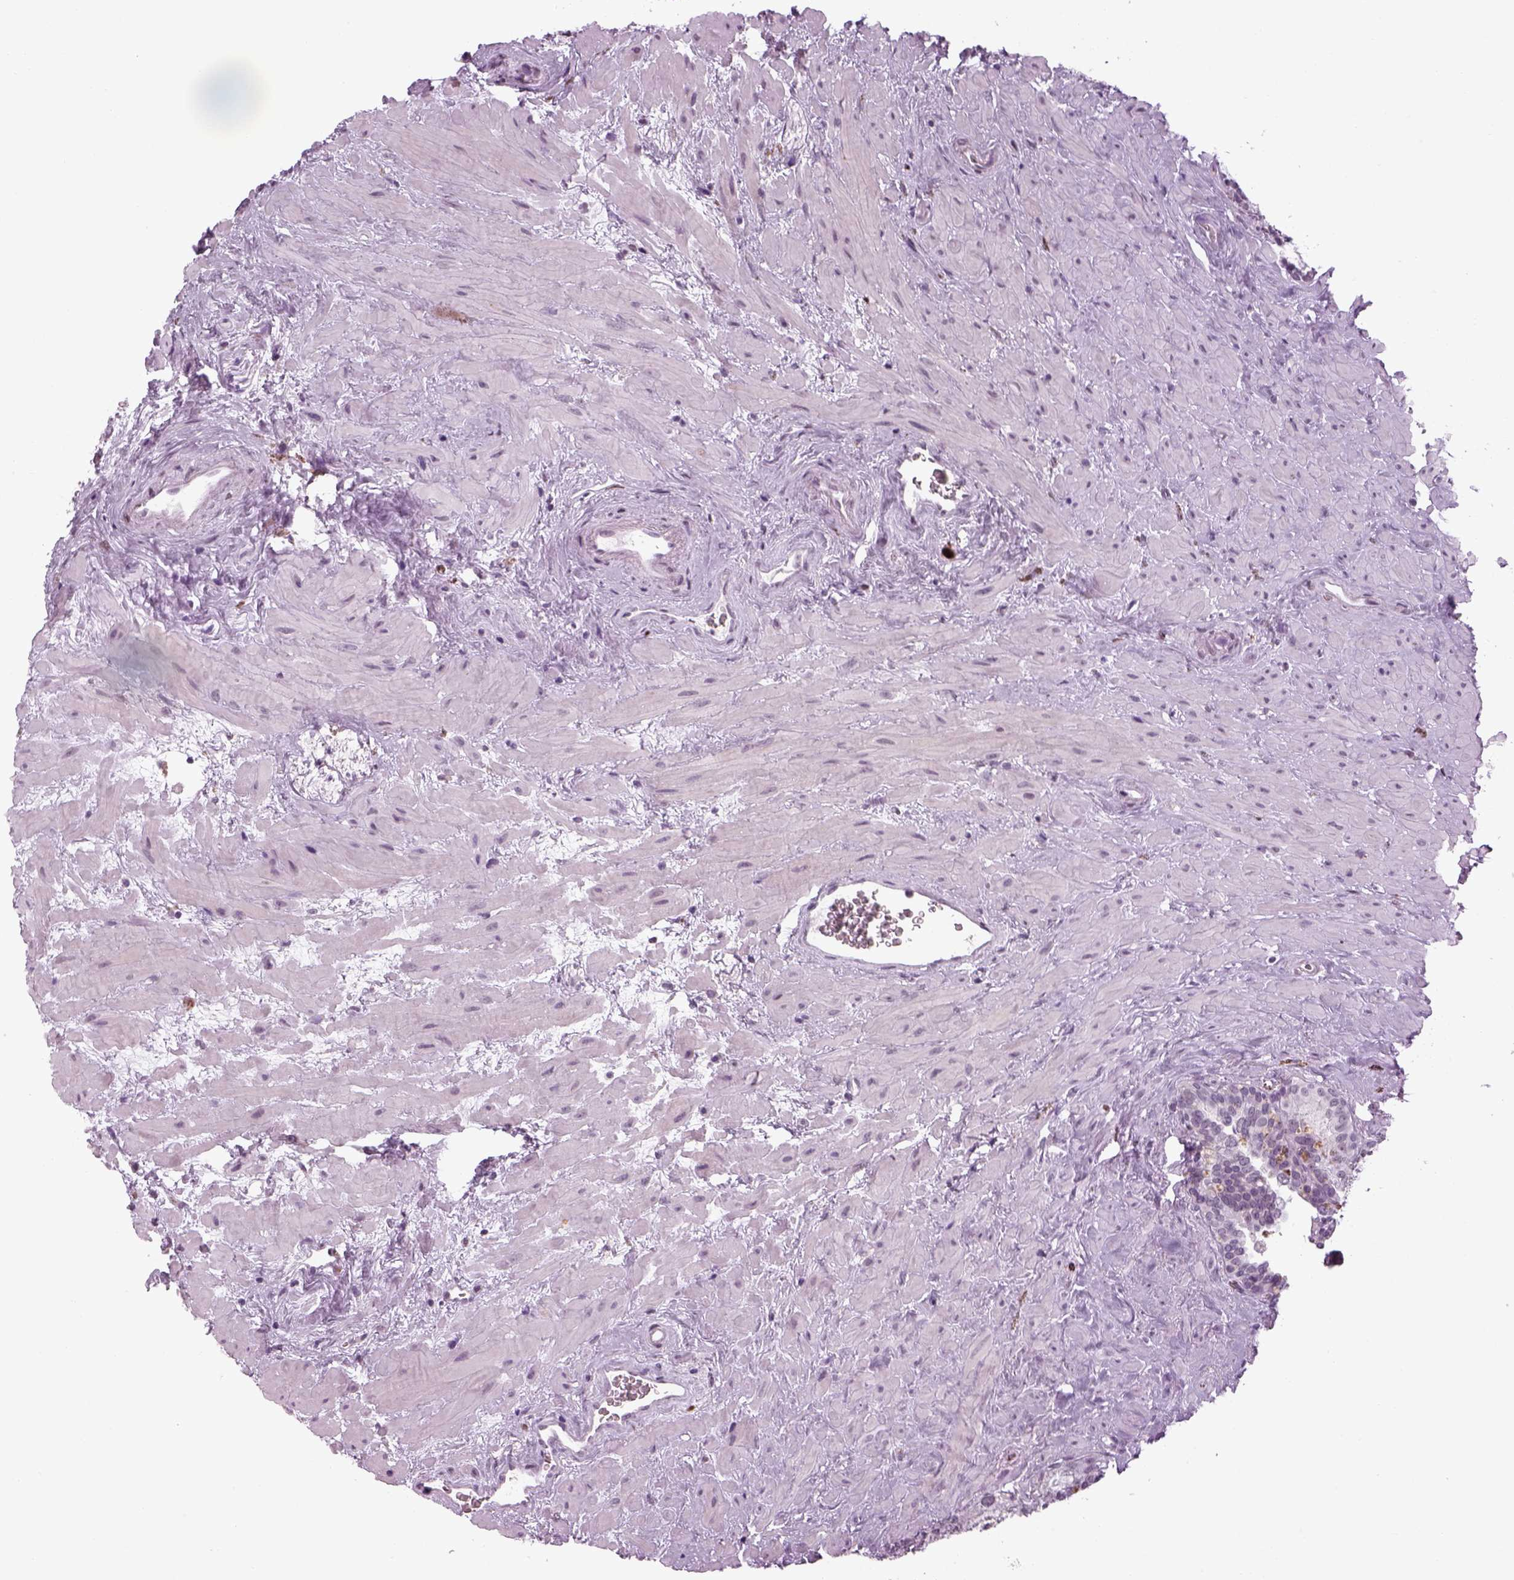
{"staining": {"intensity": "negative", "quantity": "none", "location": "none"}, "tissue": "seminal vesicle", "cell_type": "Glandular cells", "image_type": "normal", "snomed": [{"axis": "morphology", "description": "Normal tissue, NOS"}, {"axis": "topography", "description": "Seminal veicle"}], "caption": "This is an immunohistochemistry photomicrograph of normal seminal vesicle. There is no positivity in glandular cells.", "gene": "KCNG2", "patient": {"sex": "male", "age": 71}}